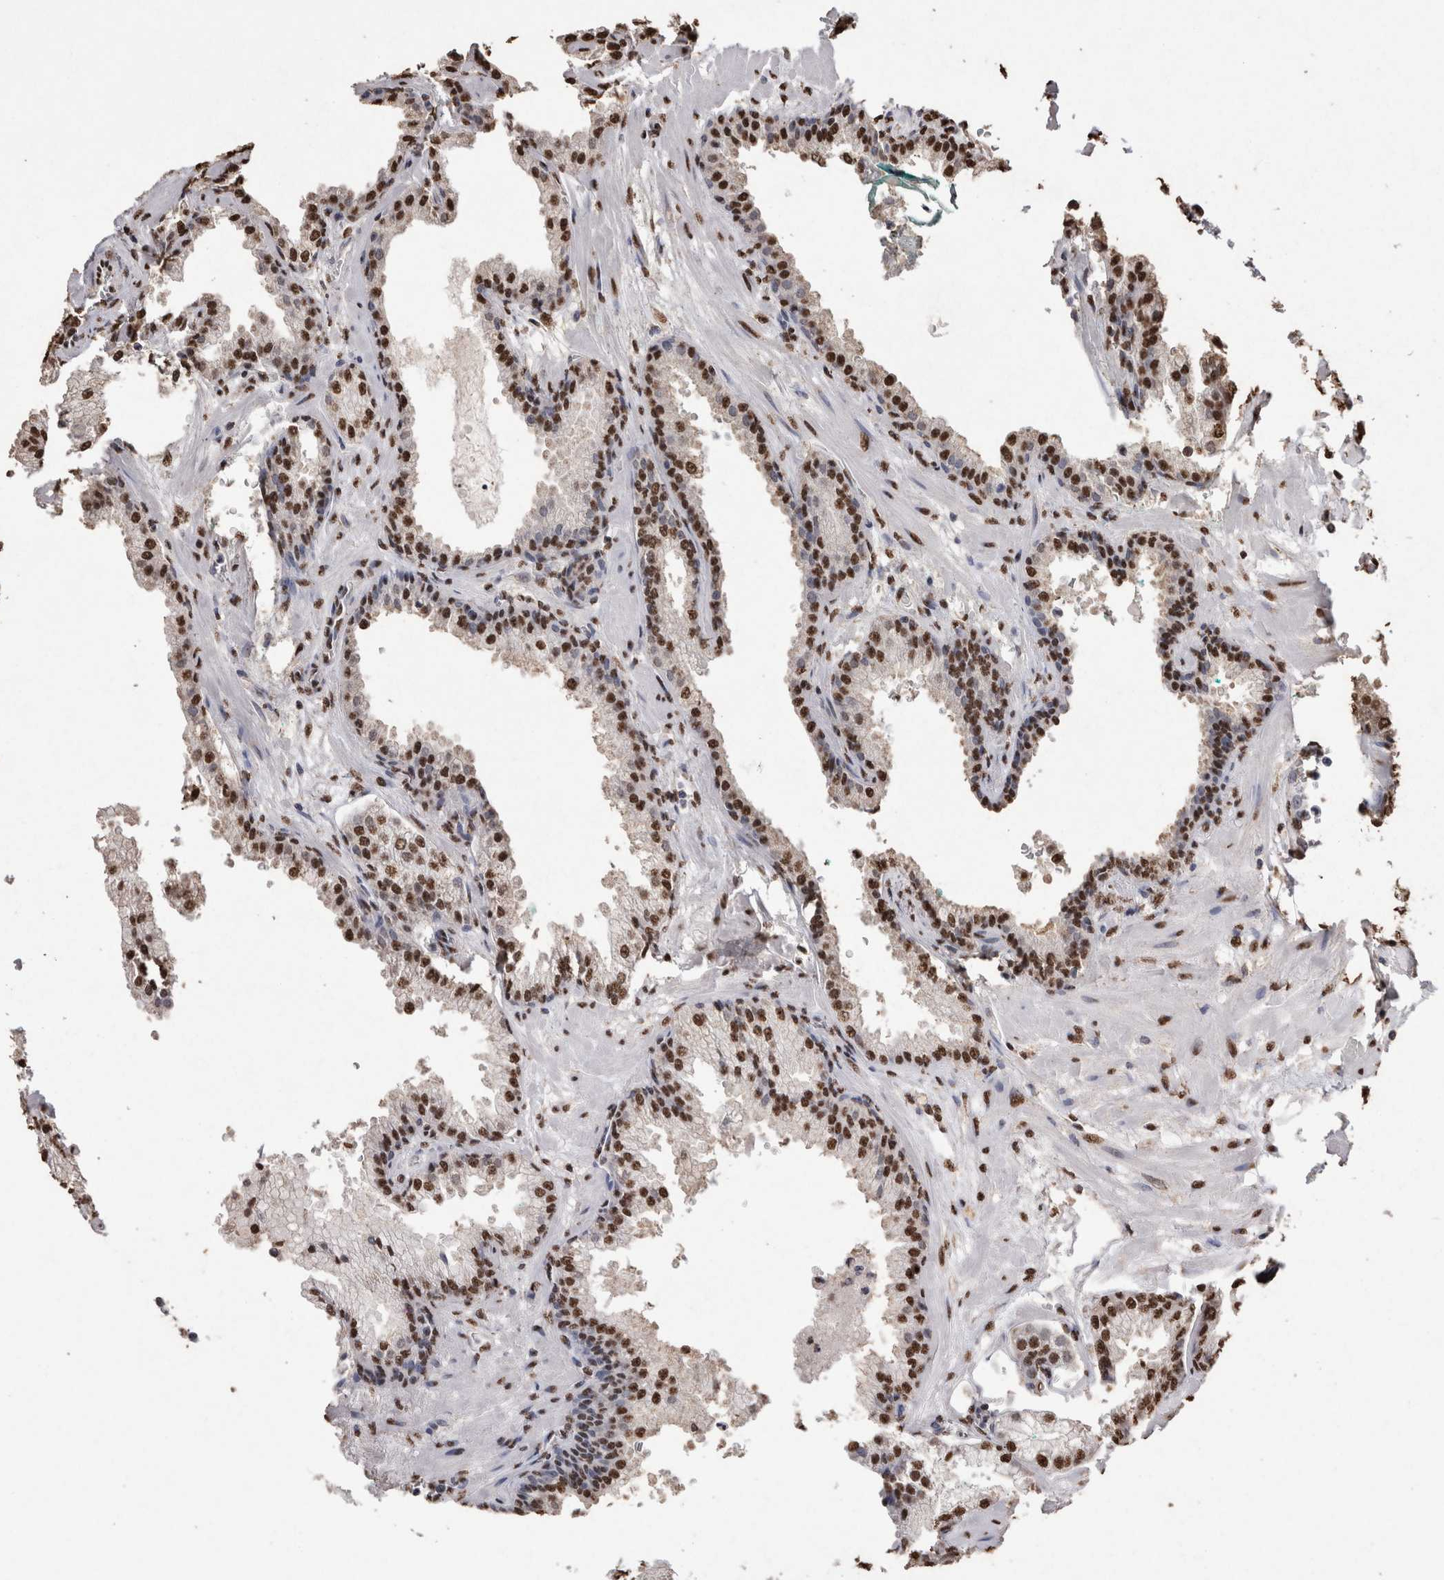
{"staining": {"intensity": "strong", "quantity": ">75%", "location": "nuclear"}, "tissue": "prostate cancer", "cell_type": "Tumor cells", "image_type": "cancer", "snomed": [{"axis": "morphology", "description": "Adenocarcinoma, Low grade"}, {"axis": "topography", "description": "Prostate"}], "caption": "Brown immunohistochemical staining in human low-grade adenocarcinoma (prostate) reveals strong nuclear positivity in about >75% of tumor cells.", "gene": "NTHL1", "patient": {"sex": "male", "age": 59}}